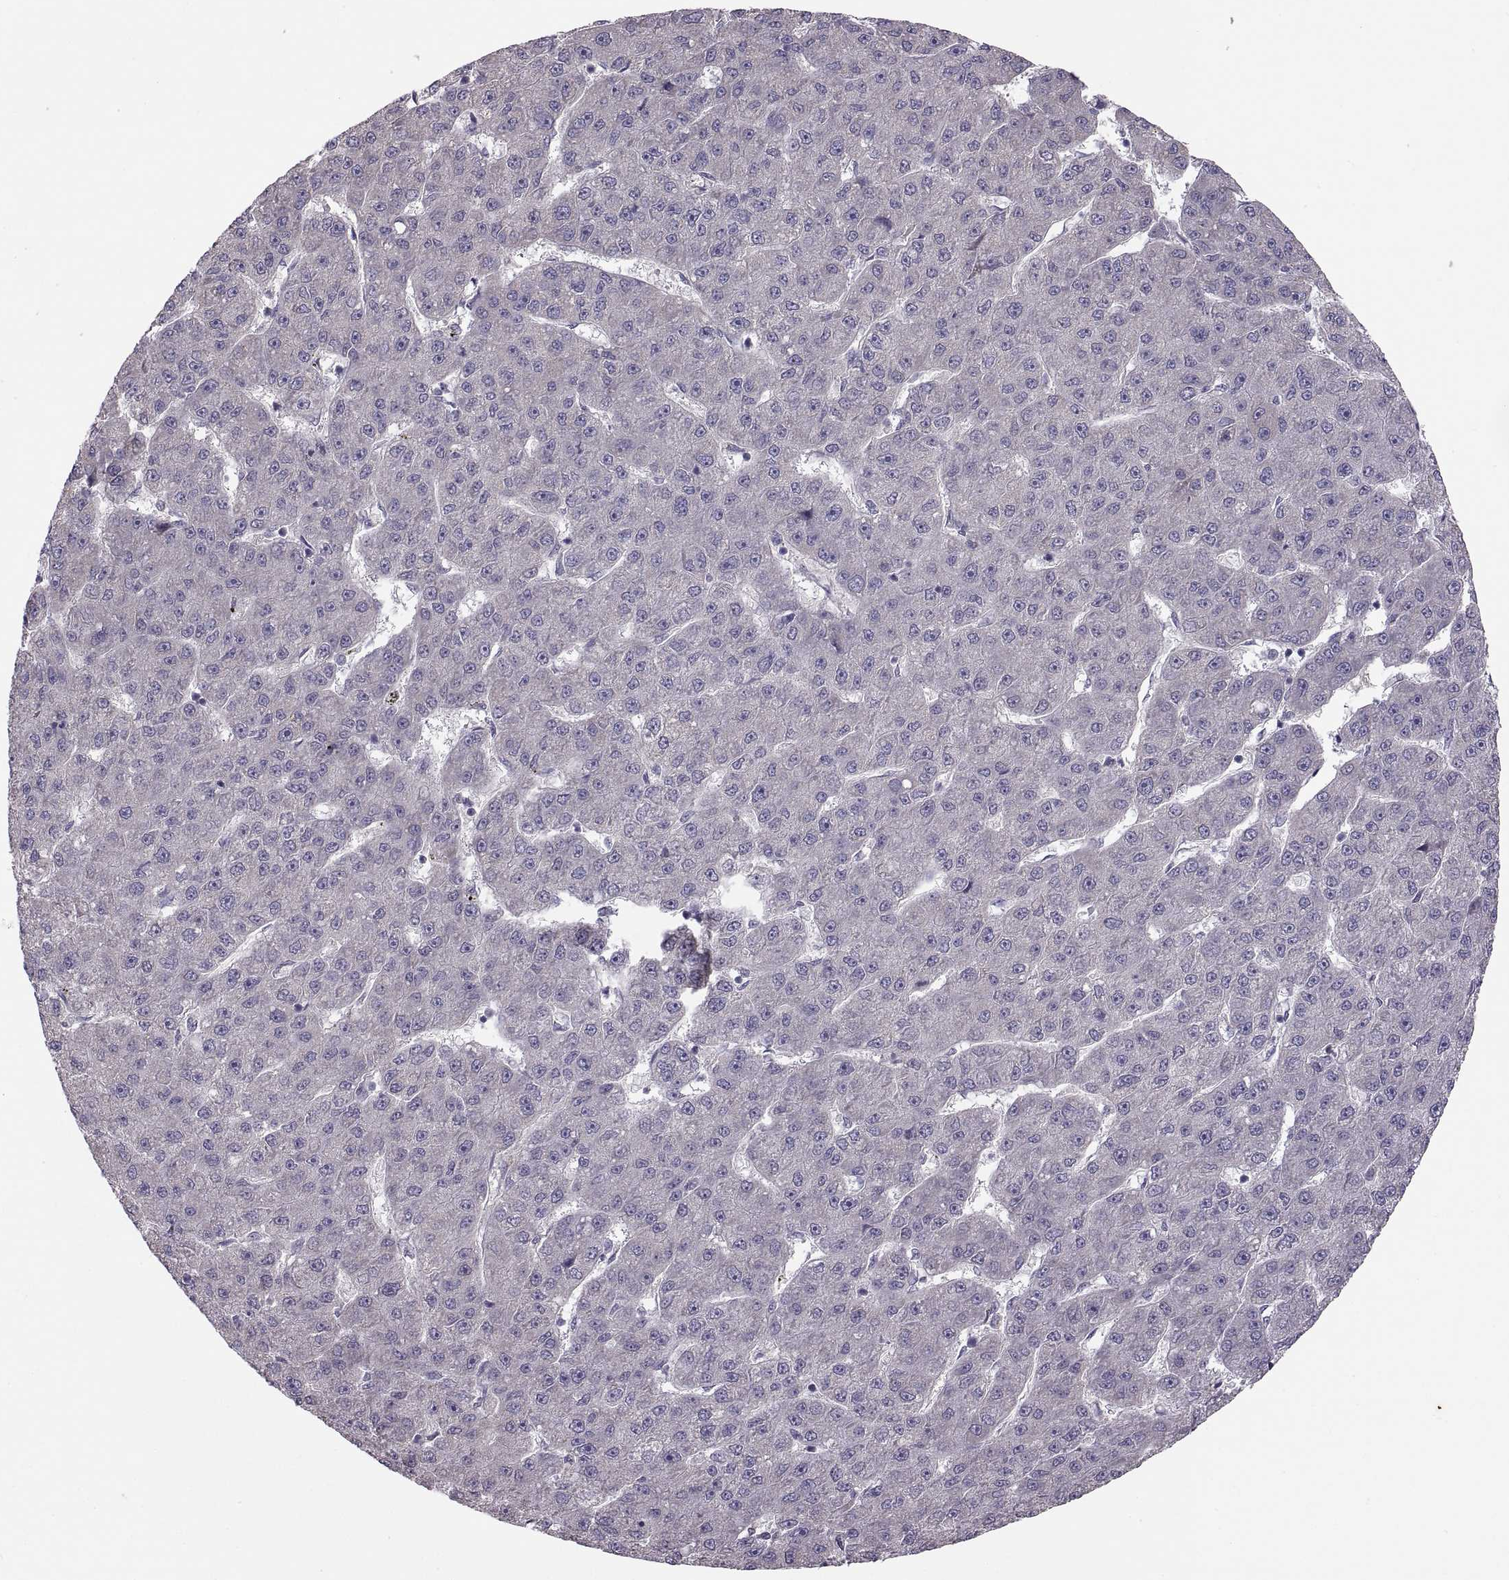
{"staining": {"intensity": "negative", "quantity": "none", "location": "none"}, "tissue": "liver cancer", "cell_type": "Tumor cells", "image_type": "cancer", "snomed": [{"axis": "morphology", "description": "Carcinoma, Hepatocellular, NOS"}, {"axis": "topography", "description": "Liver"}], "caption": "Tumor cells show no significant positivity in liver hepatocellular carcinoma. (DAB (3,3'-diaminobenzidine) immunohistochemistry, high magnification).", "gene": "ACSBG2", "patient": {"sex": "male", "age": 67}}